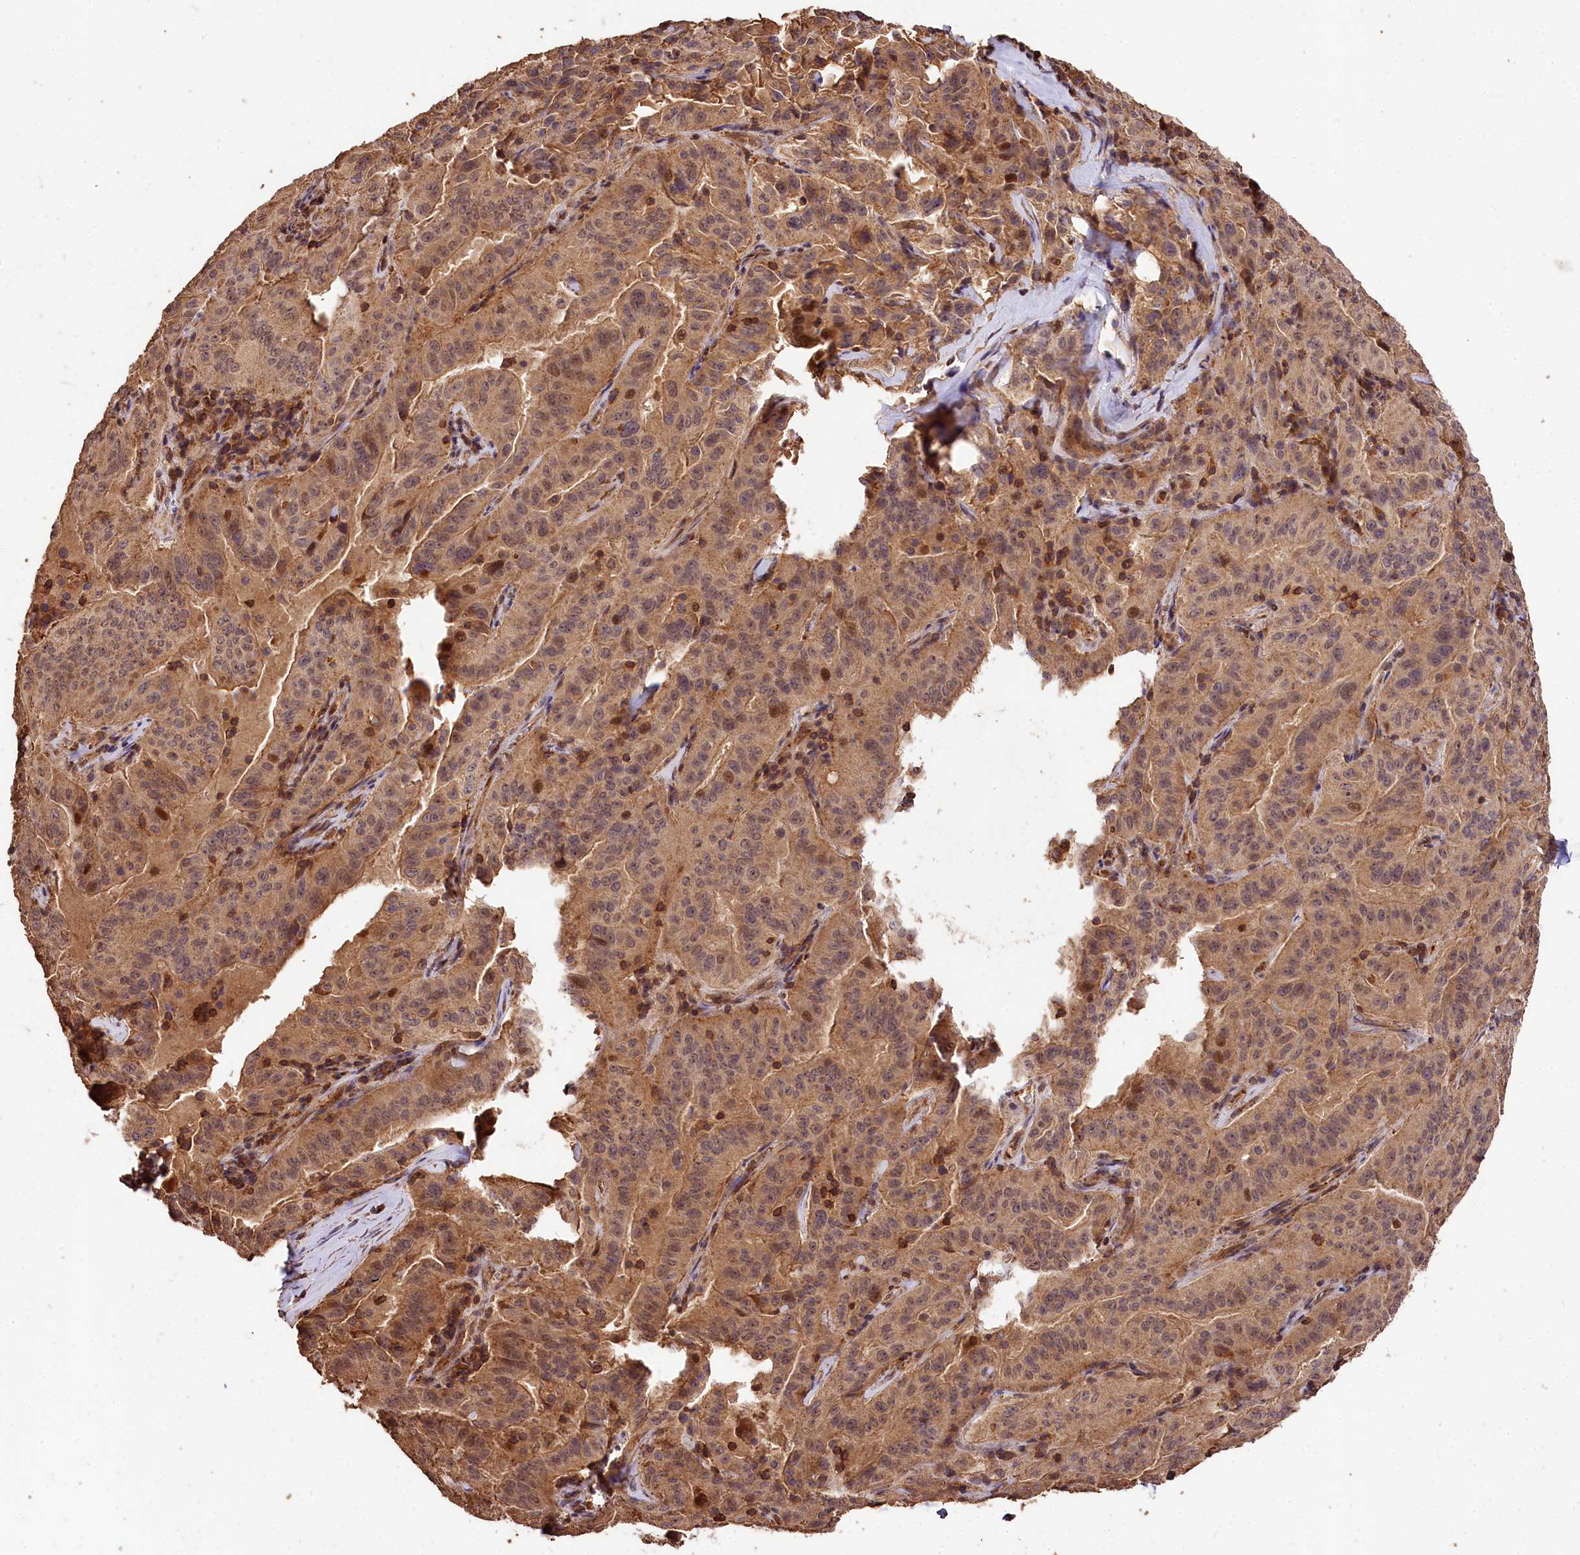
{"staining": {"intensity": "moderate", "quantity": "25%-75%", "location": "cytoplasmic/membranous,nuclear"}, "tissue": "pancreatic cancer", "cell_type": "Tumor cells", "image_type": "cancer", "snomed": [{"axis": "morphology", "description": "Adenocarcinoma, NOS"}, {"axis": "topography", "description": "Pancreas"}], "caption": "High-magnification brightfield microscopy of pancreatic cancer (adenocarcinoma) stained with DAB (brown) and counterstained with hematoxylin (blue). tumor cells exhibit moderate cytoplasmic/membranous and nuclear positivity is present in approximately25%-75% of cells. (Brightfield microscopy of DAB IHC at high magnification).", "gene": "KPTN", "patient": {"sex": "male", "age": 63}}